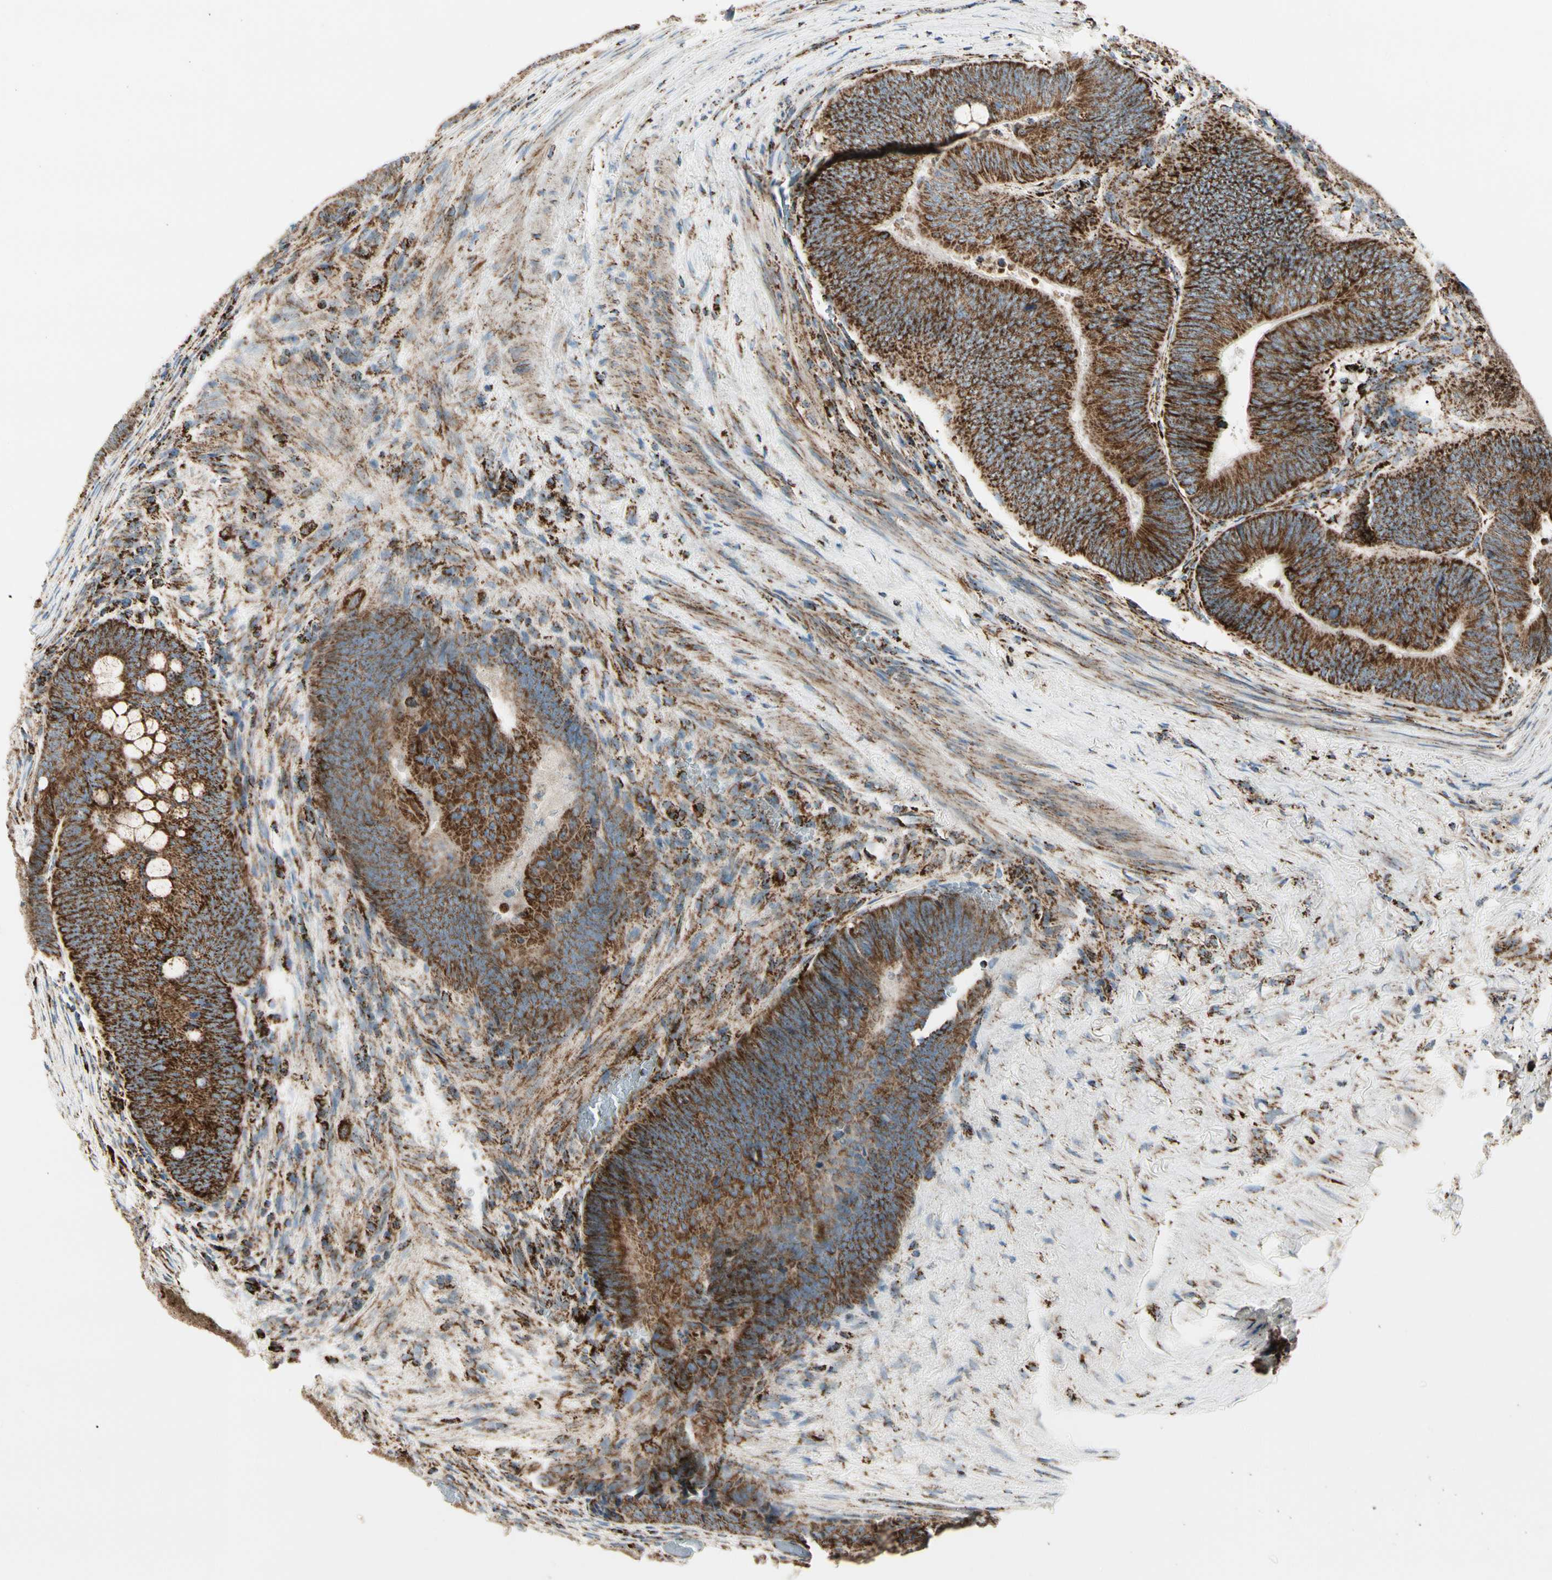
{"staining": {"intensity": "strong", "quantity": ">75%", "location": "cytoplasmic/membranous"}, "tissue": "colorectal cancer", "cell_type": "Tumor cells", "image_type": "cancer", "snomed": [{"axis": "morphology", "description": "Normal tissue, NOS"}, {"axis": "morphology", "description": "Adenocarcinoma, NOS"}, {"axis": "topography", "description": "Rectum"}, {"axis": "topography", "description": "Peripheral nerve tissue"}], "caption": "Tumor cells show strong cytoplasmic/membranous expression in approximately >75% of cells in colorectal cancer (adenocarcinoma). Using DAB (3,3'-diaminobenzidine) (brown) and hematoxylin (blue) stains, captured at high magnification using brightfield microscopy.", "gene": "ME2", "patient": {"sex": "male", "age": 92}}